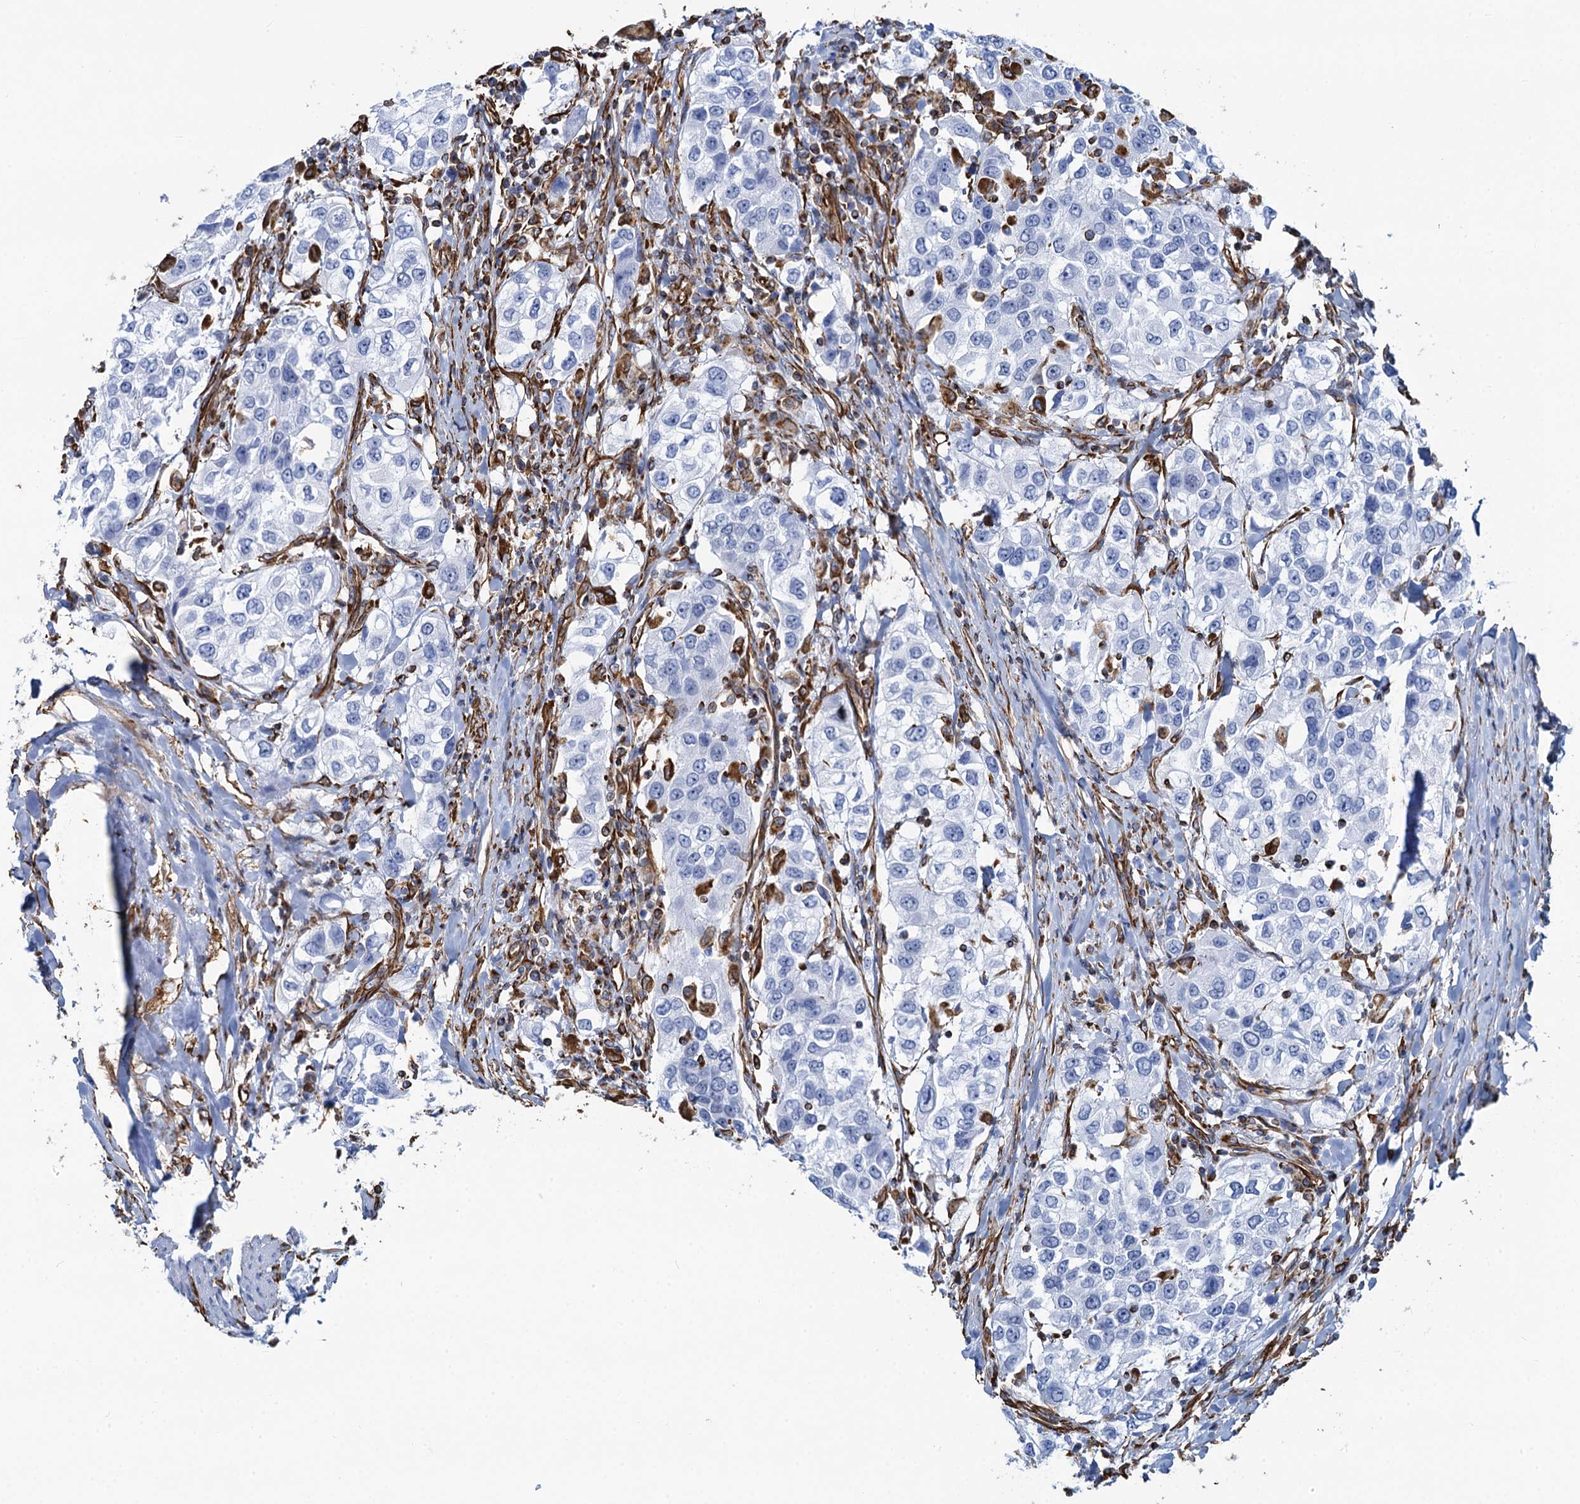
{"staining": {"intensity": "negative", "quantity": "none", "location": "none"}, "tissue": "urothelial cancer", "cell_type": "Tumor cells", "image_type": "cancer", "snomed": [{"axis": "morphology", "description": "Urothelial carcinoma, High grade"}, {"axis": "topography", "description": "Urinary bladder"}], "caption": "An image of urothelial cancer stained for a protein exhibits no brown staining in tumor cells.", "gene": "PGM2", "patient": {"sex": "female", "age": 80}}